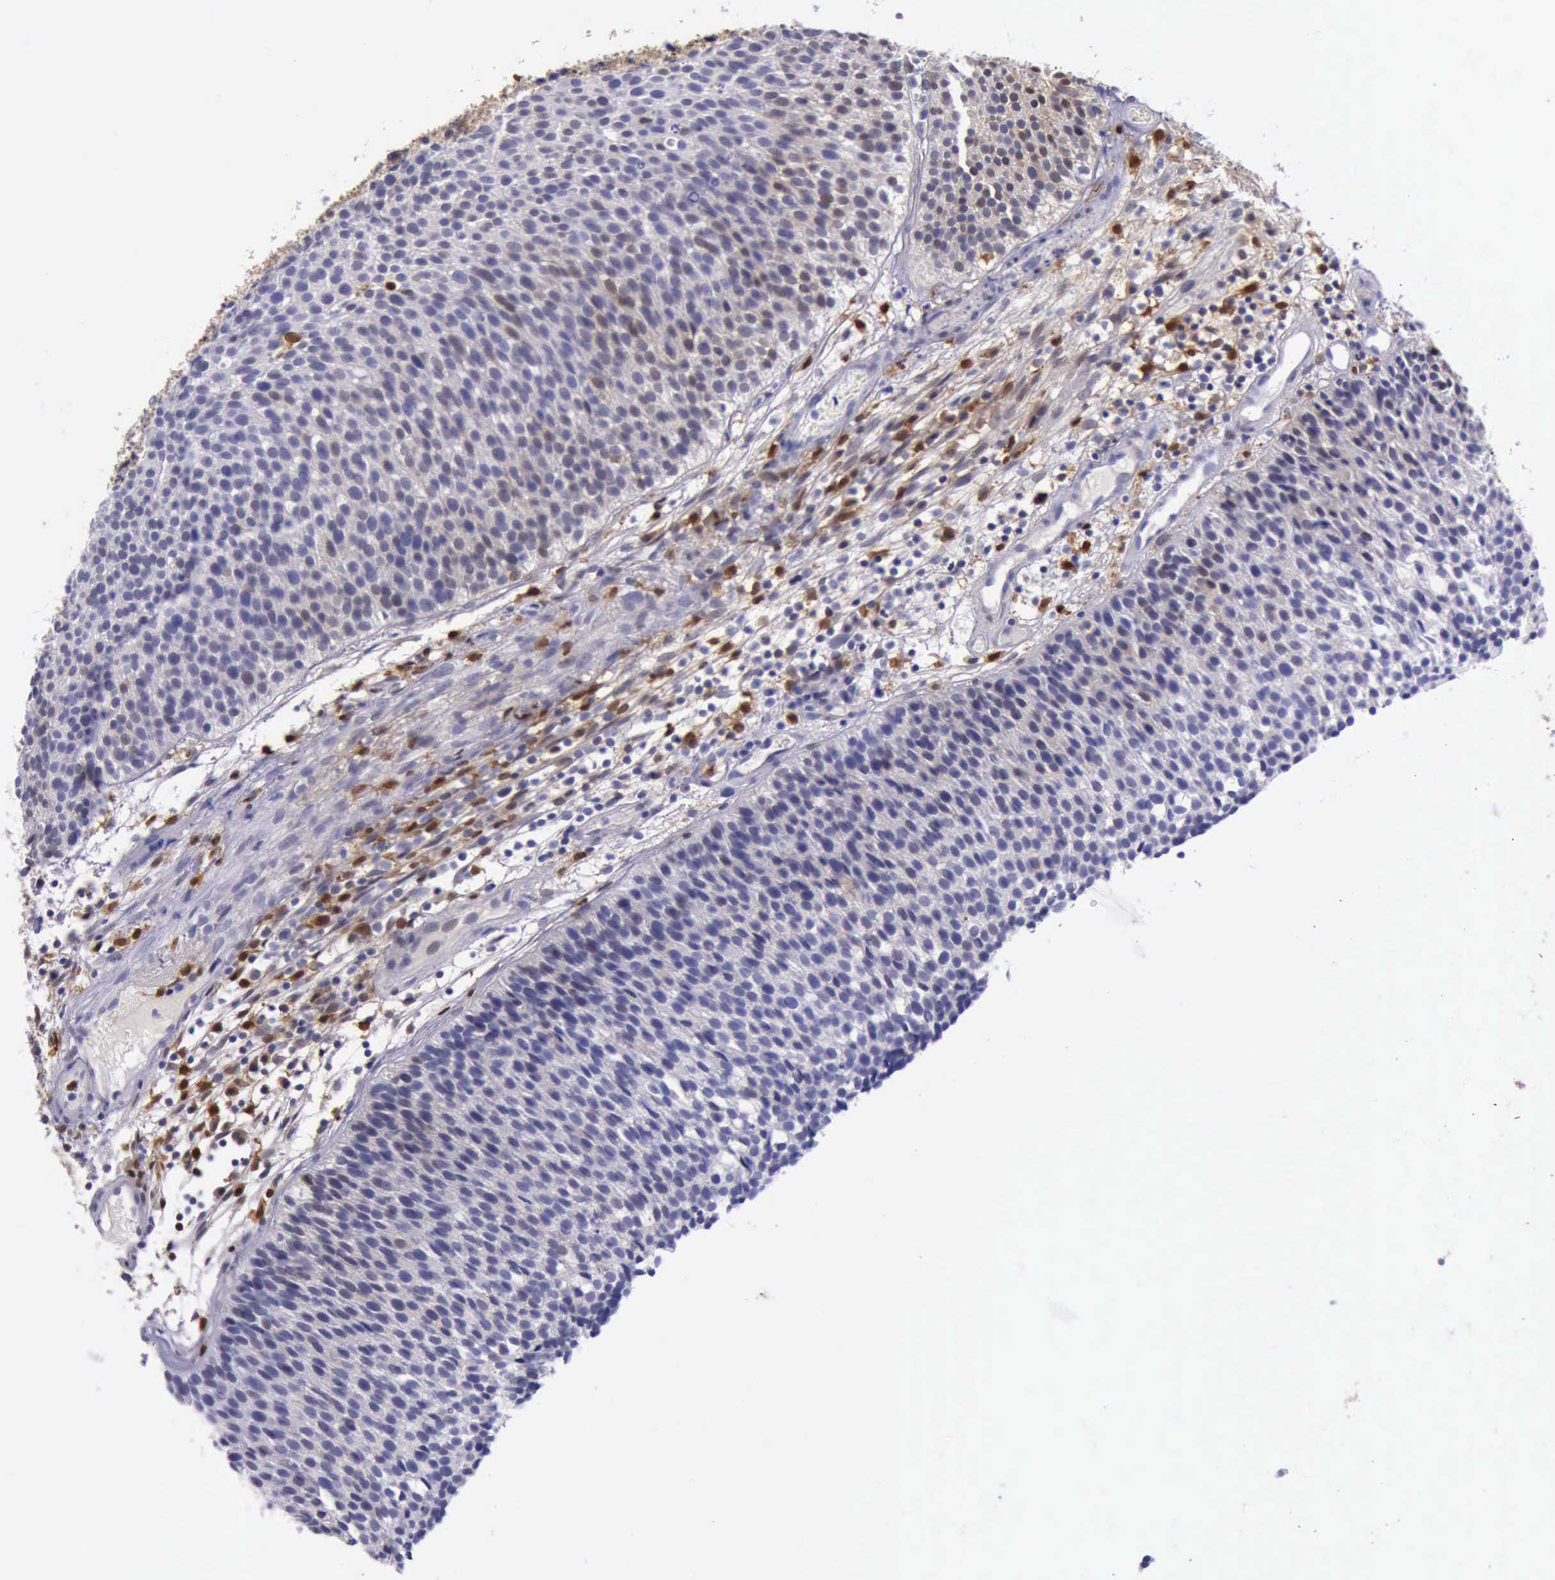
{"staining": {"intensity": "weak", "quantity": "<25%", "location": "cytoplasmic/membranous,nuclear"}, "tissue": "urothelial cancer", "cell_type": "Tumor cells", "image_type": "cancer", "snomed": [{"axis": "morphology", "description": "Urothelial carcinoma, Low grade"}, {"axis": "topography", "description": "Urinary bladder"}], "caption": "The immunohistochemistry image has no significant positivity in tumor cells of urothelial carcinoma (low-grade) tissue.", "gene": "TYMP", "patient": {"sex": "male", "age": 85}}